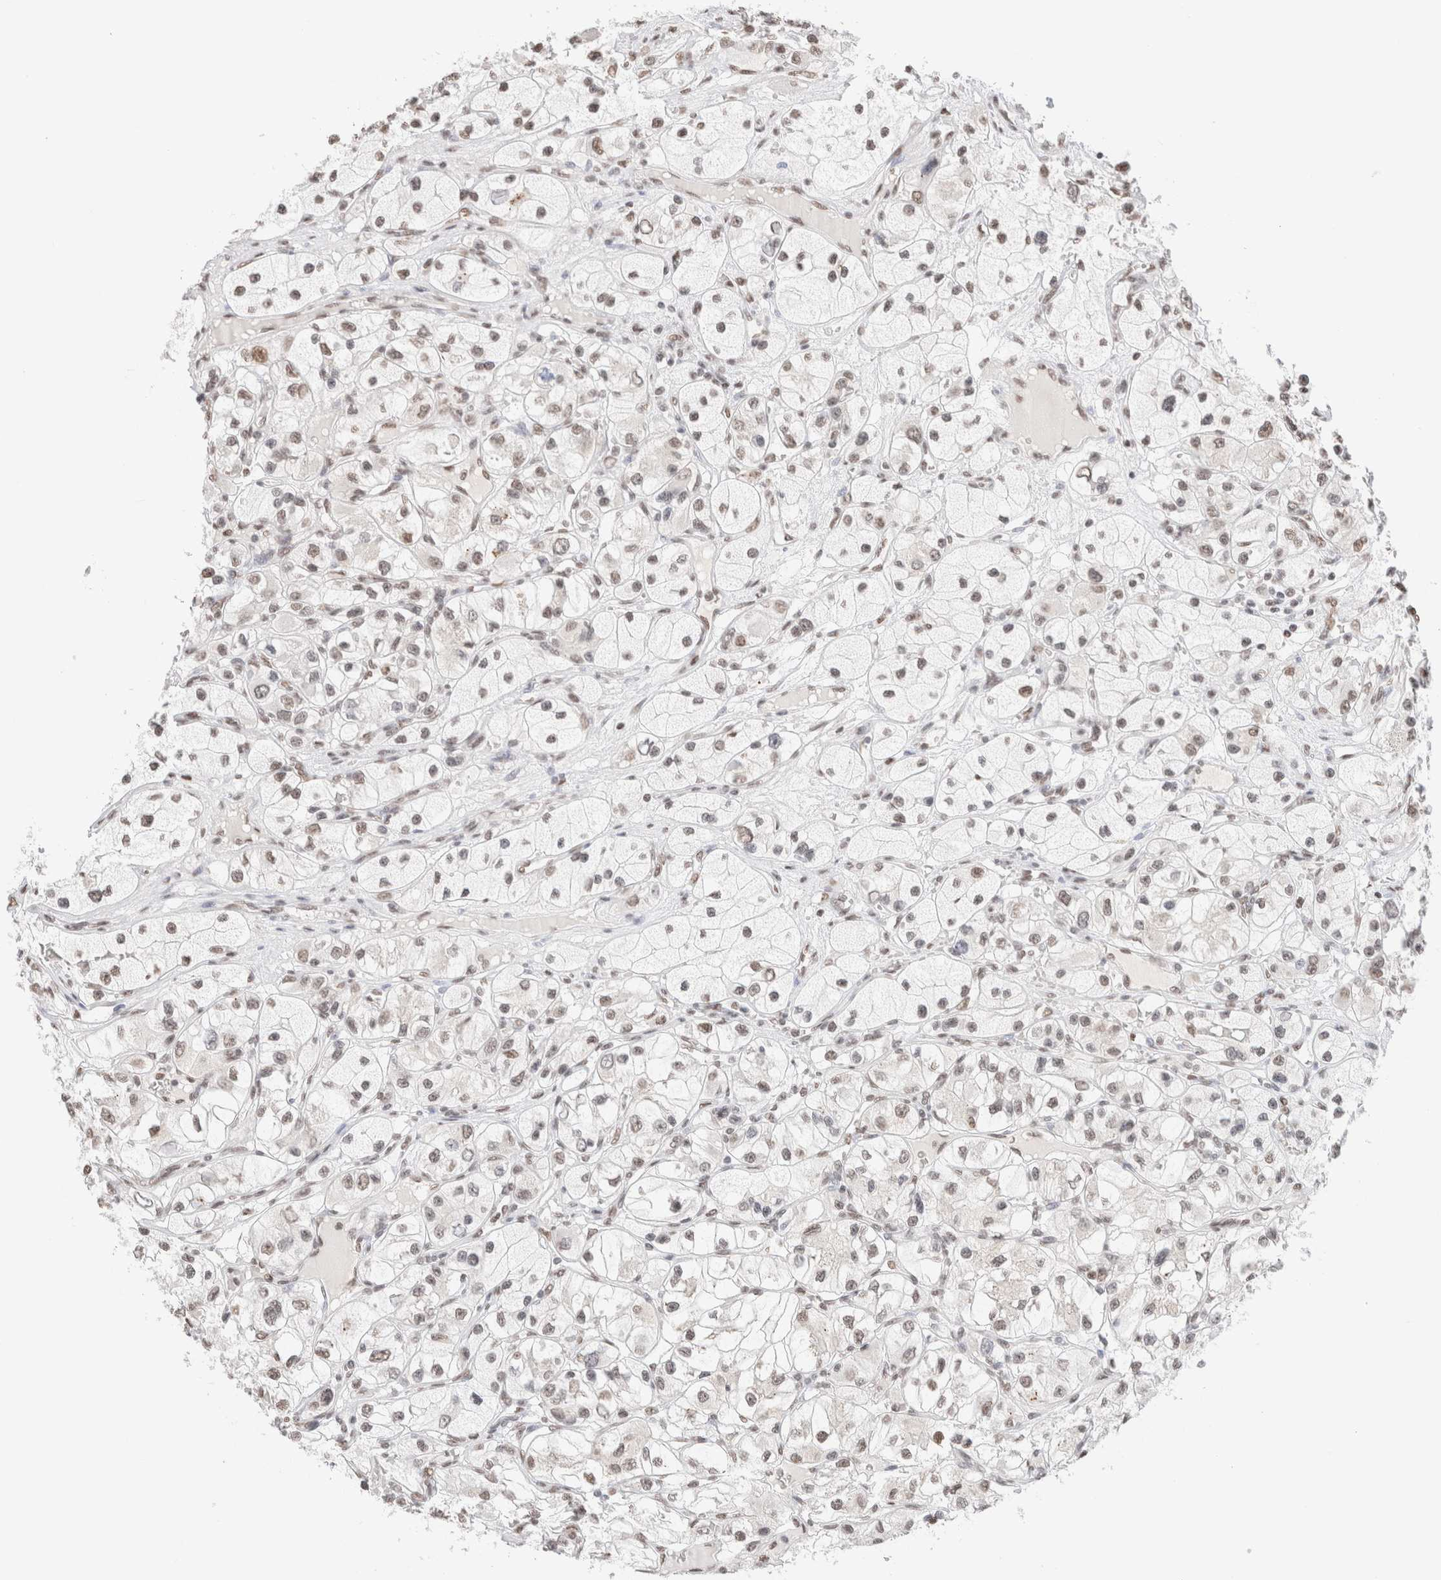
{"staining": {"intensity": "moderate", "quantity": "<25%", "location": "nuclear"}, "tissue": "renal cancer", "cell_type": "Tumor cells", "image_type": "cancer", "snomed": [{"axis": "morphology", "description": "Adenocarcinoma, NOS"}, {"axis": "topography", "description": "Kidney"}], "caption": "Immunohistochemistry histopathology image of human renal adenocarcinoma stained for a protein (brown), which shows low levels of moderate nuclear expression in approximately <25% of tumor cells.", "gene": "SUPT3H", "patient": {"sex": "female", "age": 57}}